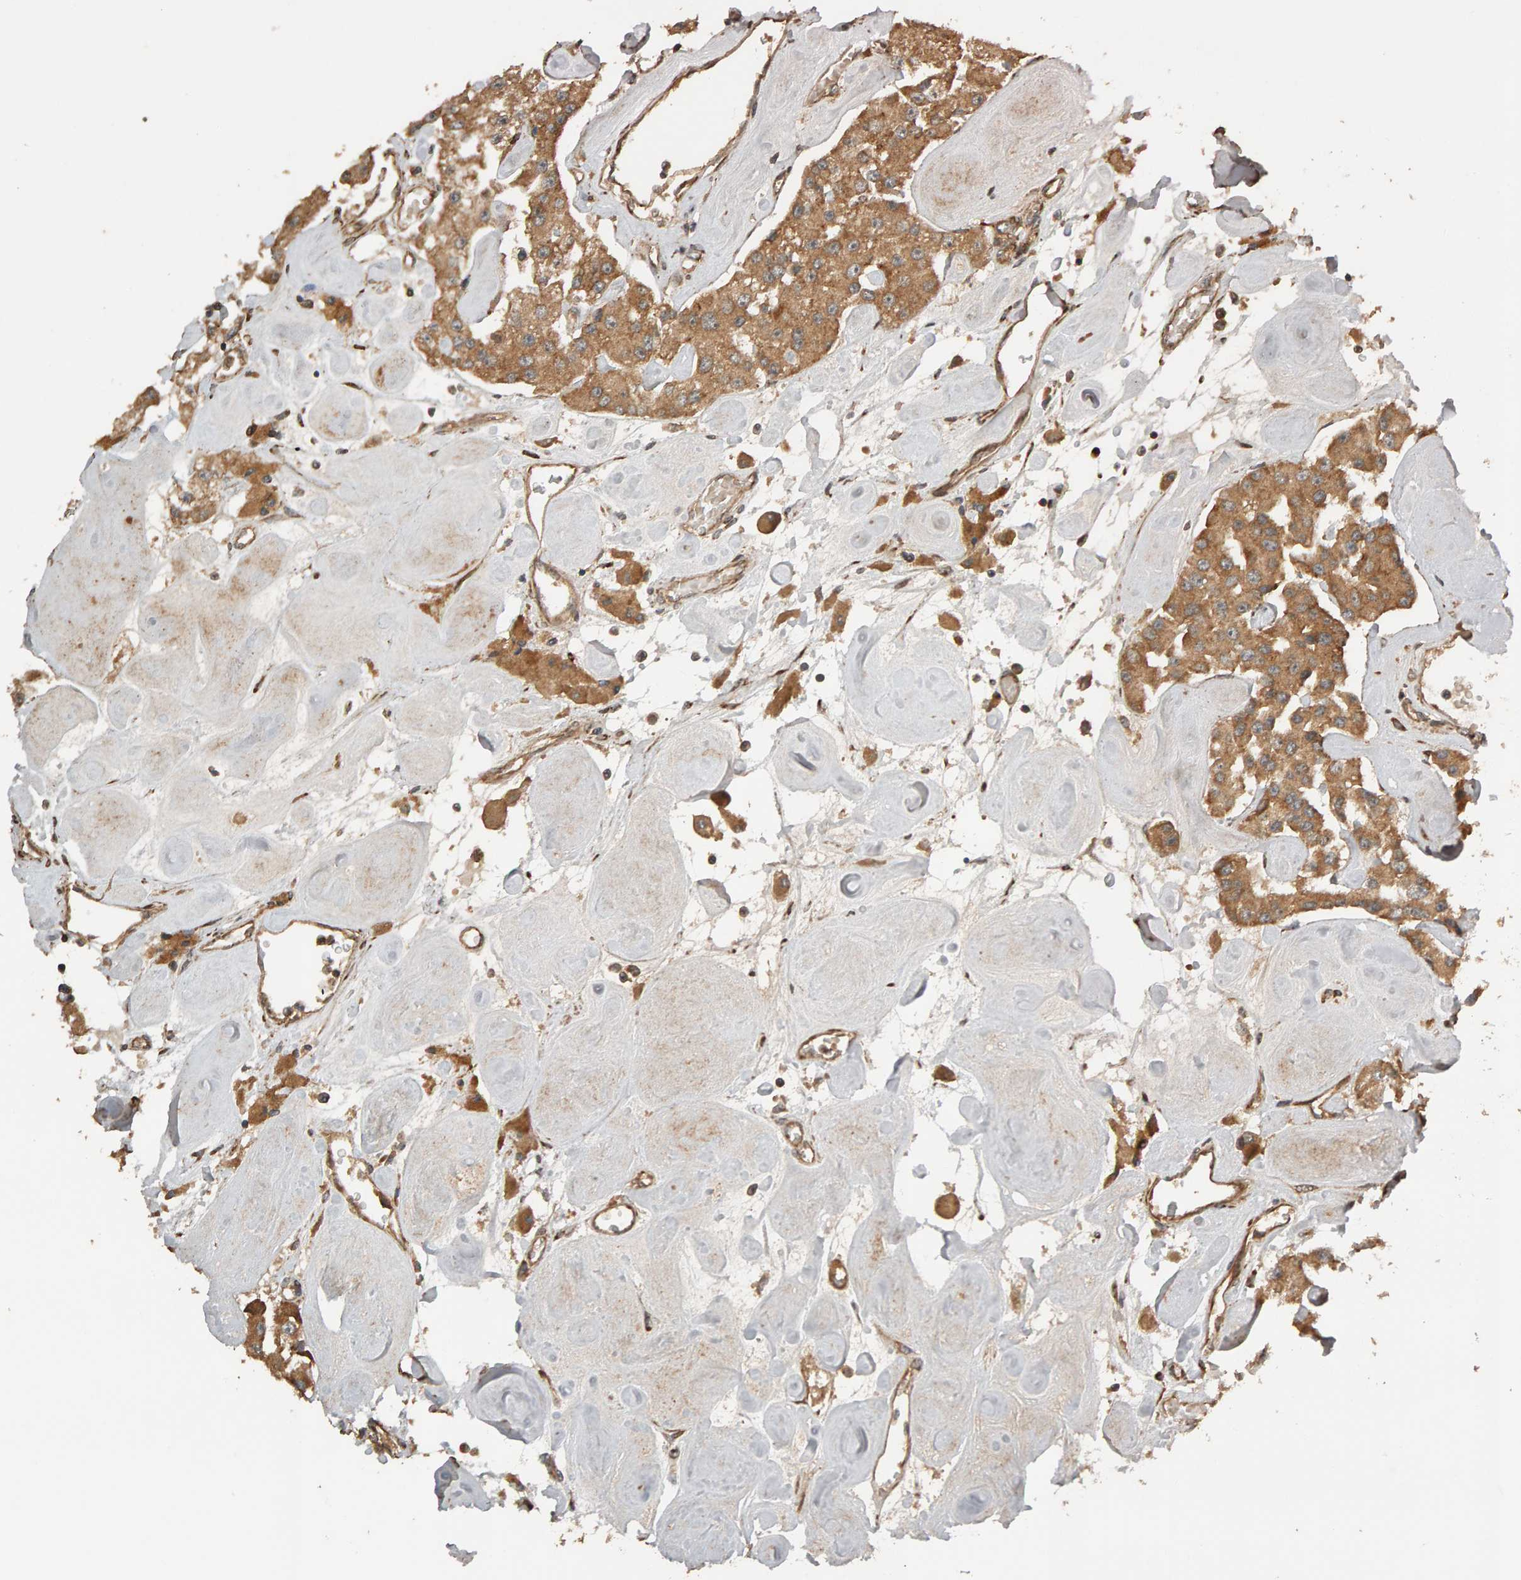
{"staining": {"intensity": "moderate", "quantity": ">75%", "location": "cytoplasmic/membranous"}, "tissue": "carcinoid", "cell_type": "Tumor cells", "image_type": "cancer", "snomed": [{"axis": "morphology", "description": "Carcinoid, malignant, NOS"}, {"axis": "topography", "description": "Pancreas"}], "caption": "Immunohistochemistry (IHC) photomicrograph of carcinoid stained for a protein (brown), which exhibits medium levels of moderate cytoplasmic/membranous expression in approximately >75% of tumor cells.", "gene": "ZFAND1", "patient": {"sex": "male", "age": 41}}